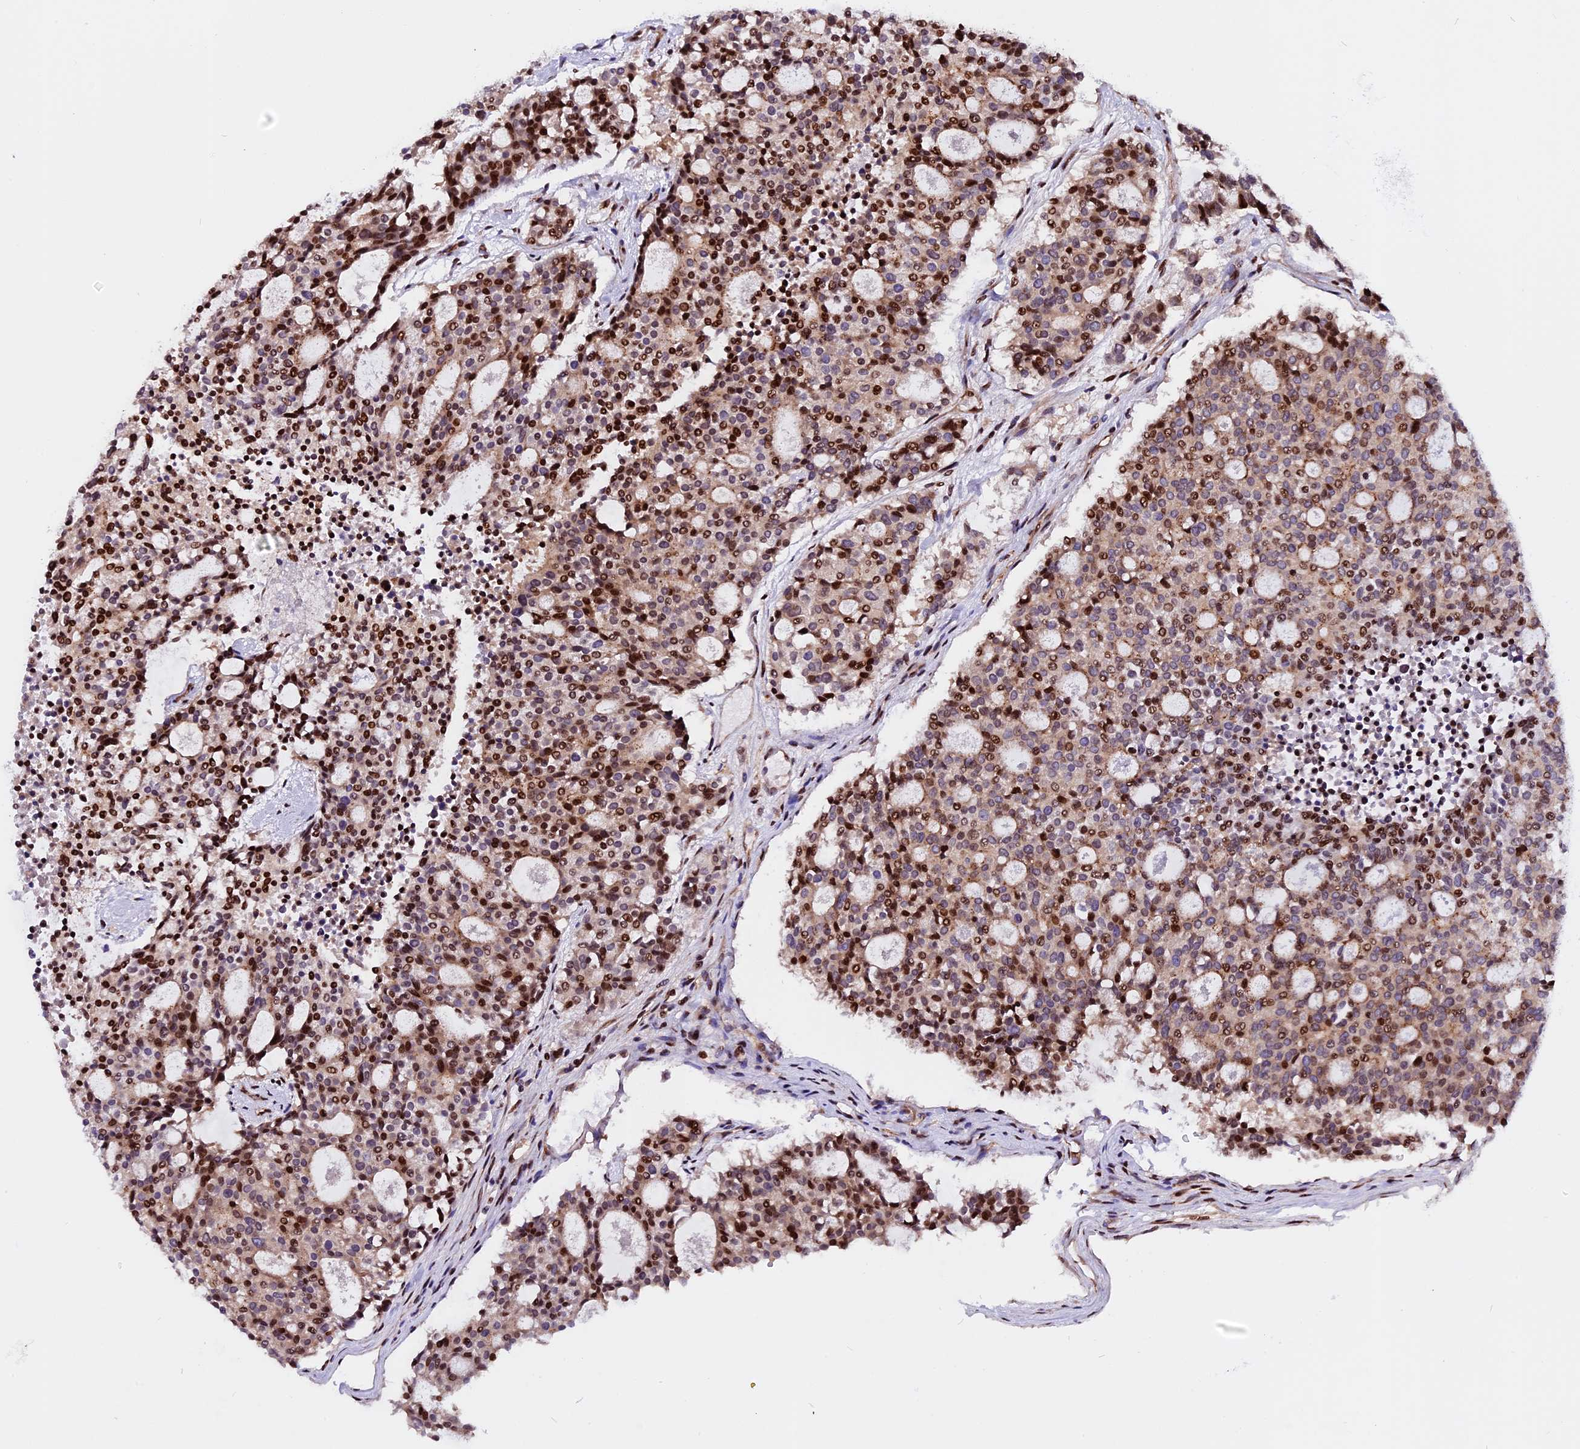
{"staining": {"intensity": "moderate", "quantity": ">75%", "location": "nuclear"}, "tissue": "carcinoid", "cell_type": "Tumor cells", "image_type": "cancer", "snomed": [{"axis": "morphology", "description": "Carcinoid, malignant, NOS"}, {"axis": "topography", "description": "Pancreas"}], "caption": "Tumor cells demonstrate medium levels of moderate nuclear expression in about >75% of cells in human carcinoid (malignant).", "gene": "RINL", "patient": {"sex": "female", "age": 54}}